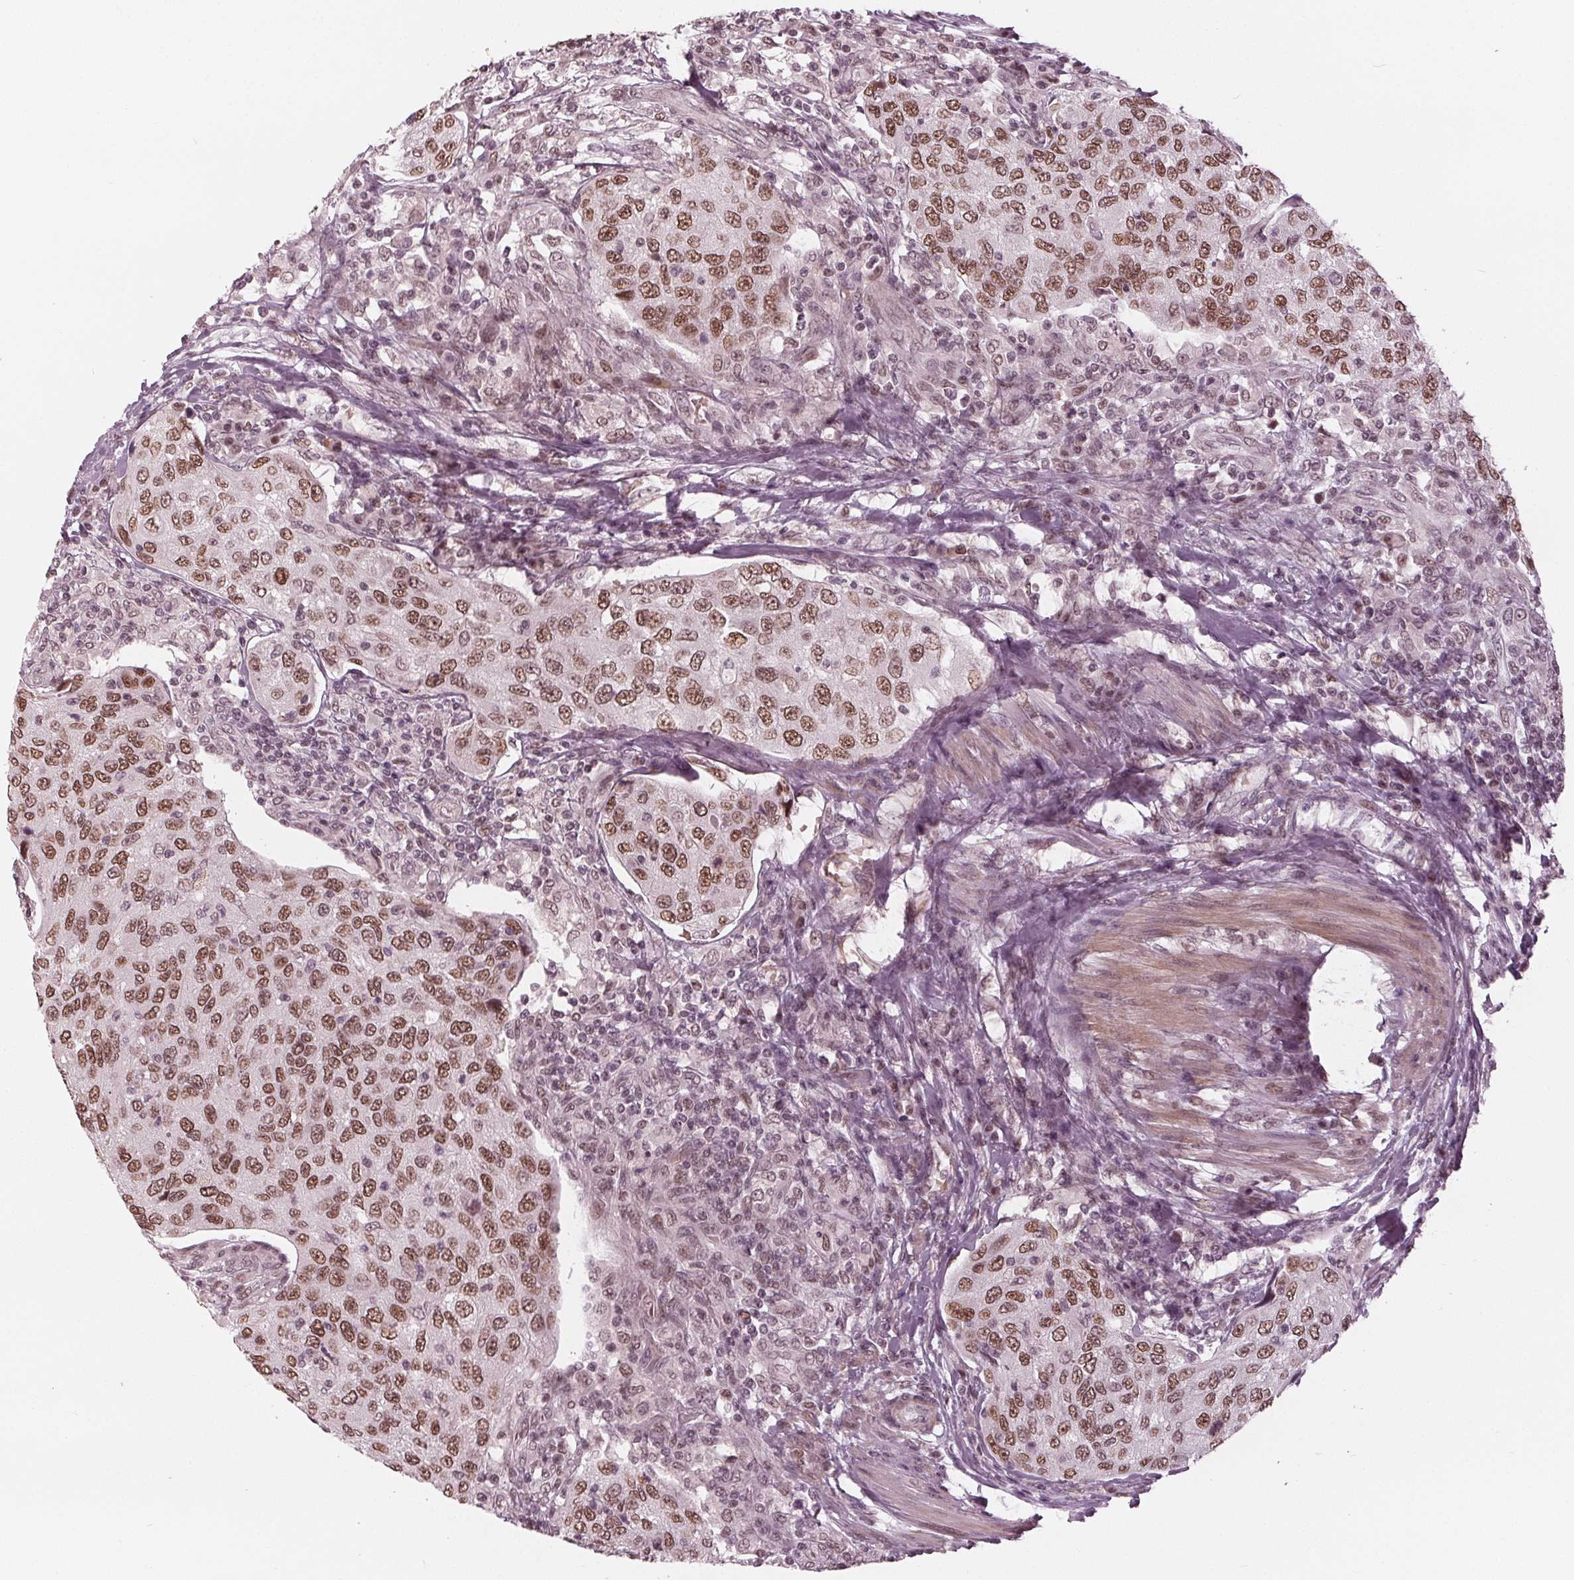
{"staining": {"intensity": "moderate", "quantity": ">75%", "location": "nuclear"}, "tissue": "urothelial cancer", "cell_type": "Tumor cells", "image_type": "cancer", "snomed": [{"axis": "morphology", "description": "Urothelial carcinoma, High grade"}, {"axis": "topography", "description": "Urinary bladder"}], "caption": "Tumor cells exhibit medium levels of moderate nuclear positivity in about >75% of cells in human urothelial cancer.", "gene": "DNMT3L", "patient": {"sex": "female", "age": 78}}